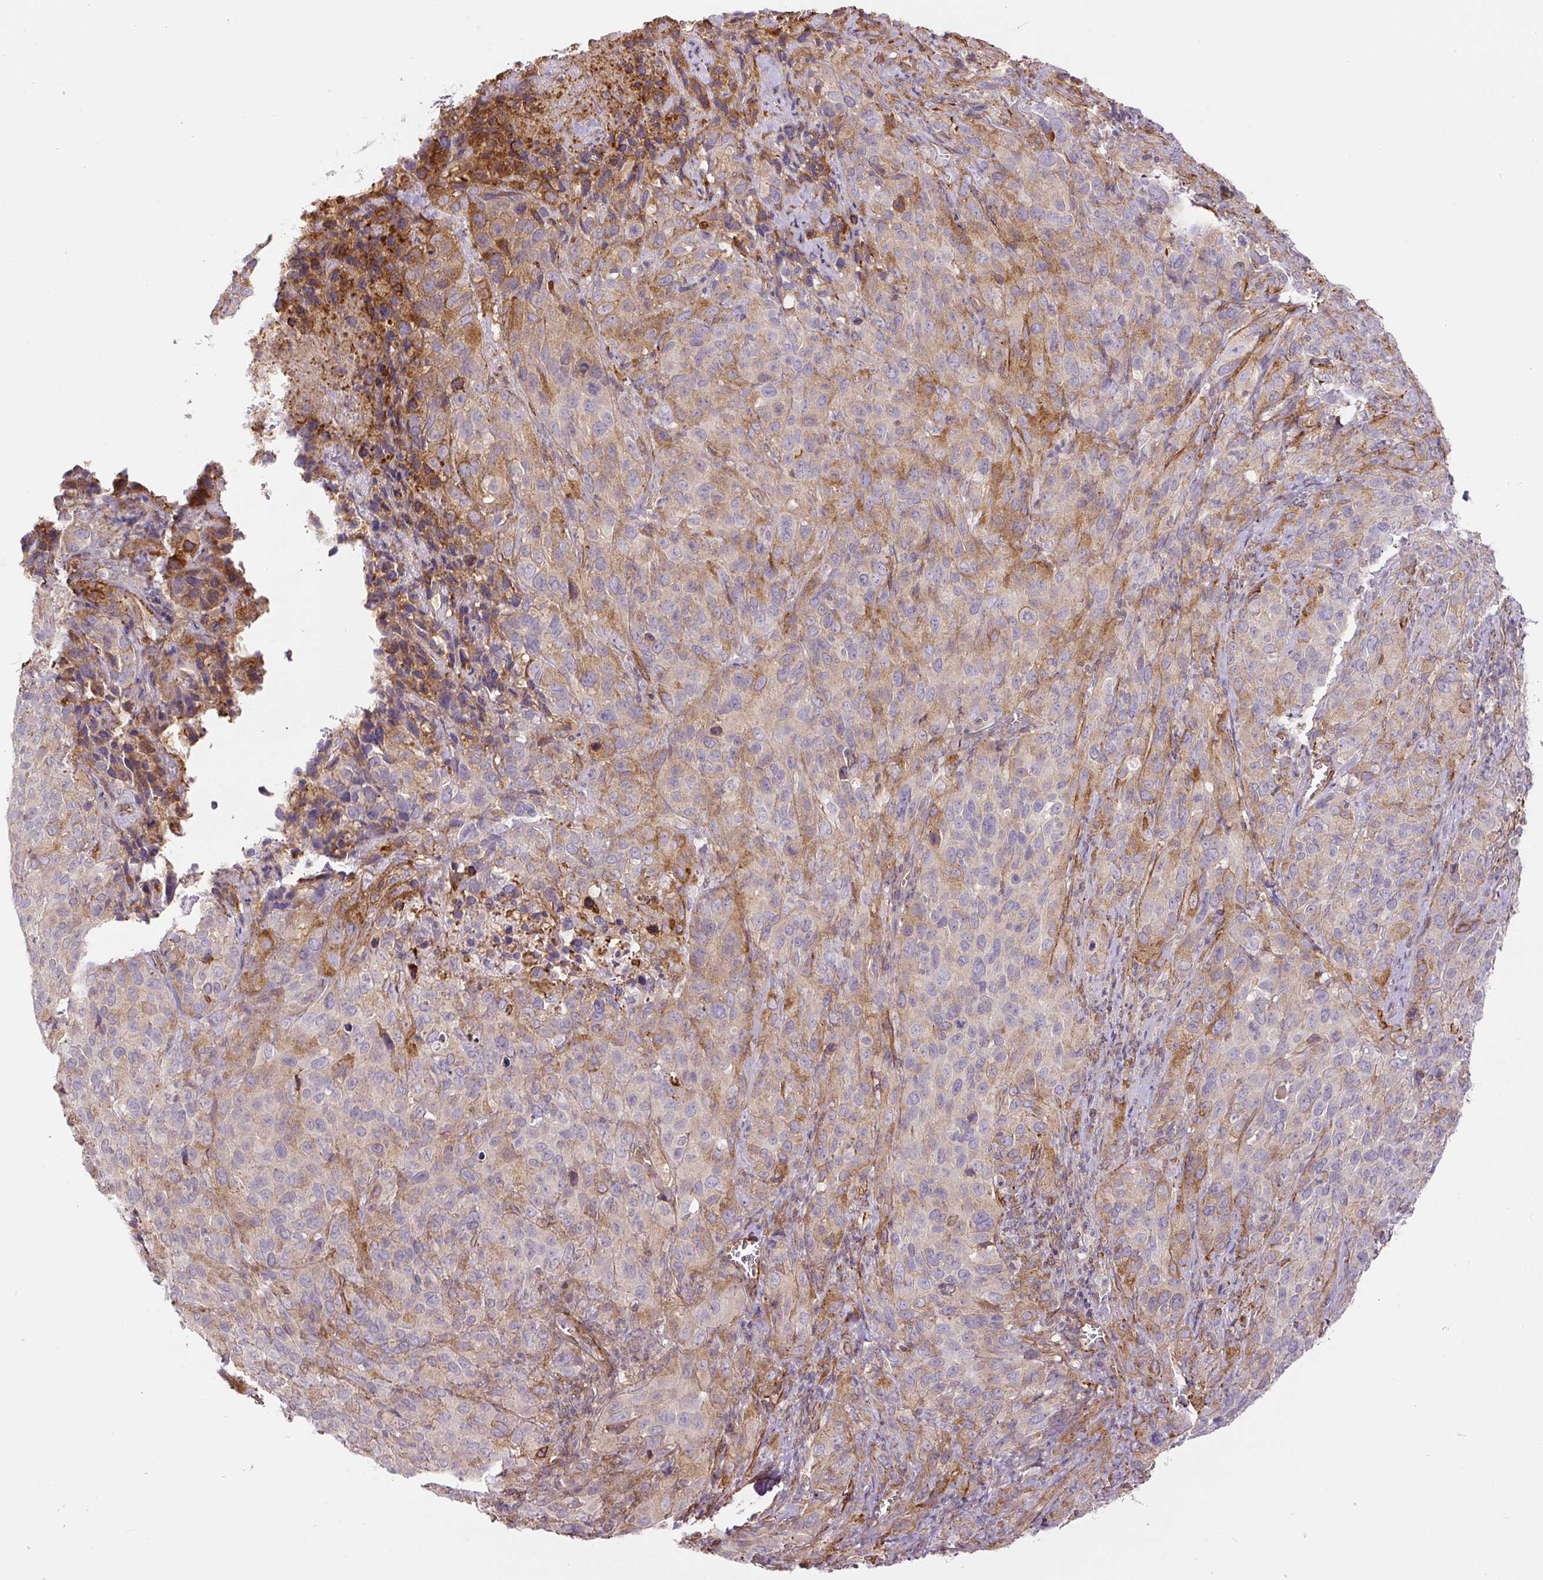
{"staining": {"intensity": "moderate", "quantity": "25%-75%", "location": "cytoplasmic/membranous"}, "tissue": "cervical cancer", "cell_type": "Tumor cells", "image_type": "cancer", "snomed": [{"axis": "morphology", "description": "Squamous cell carcinoma, NOS"}, {"axis": "topography", "description": "Cervix"}], "caption": "Cervical cancer tissue exhibits moderate cytoplasmic/membranous expression in about 25%-75% of tumor cells", "gene": "MYL12A", "patient": {"sex": "female", "age": 51}}